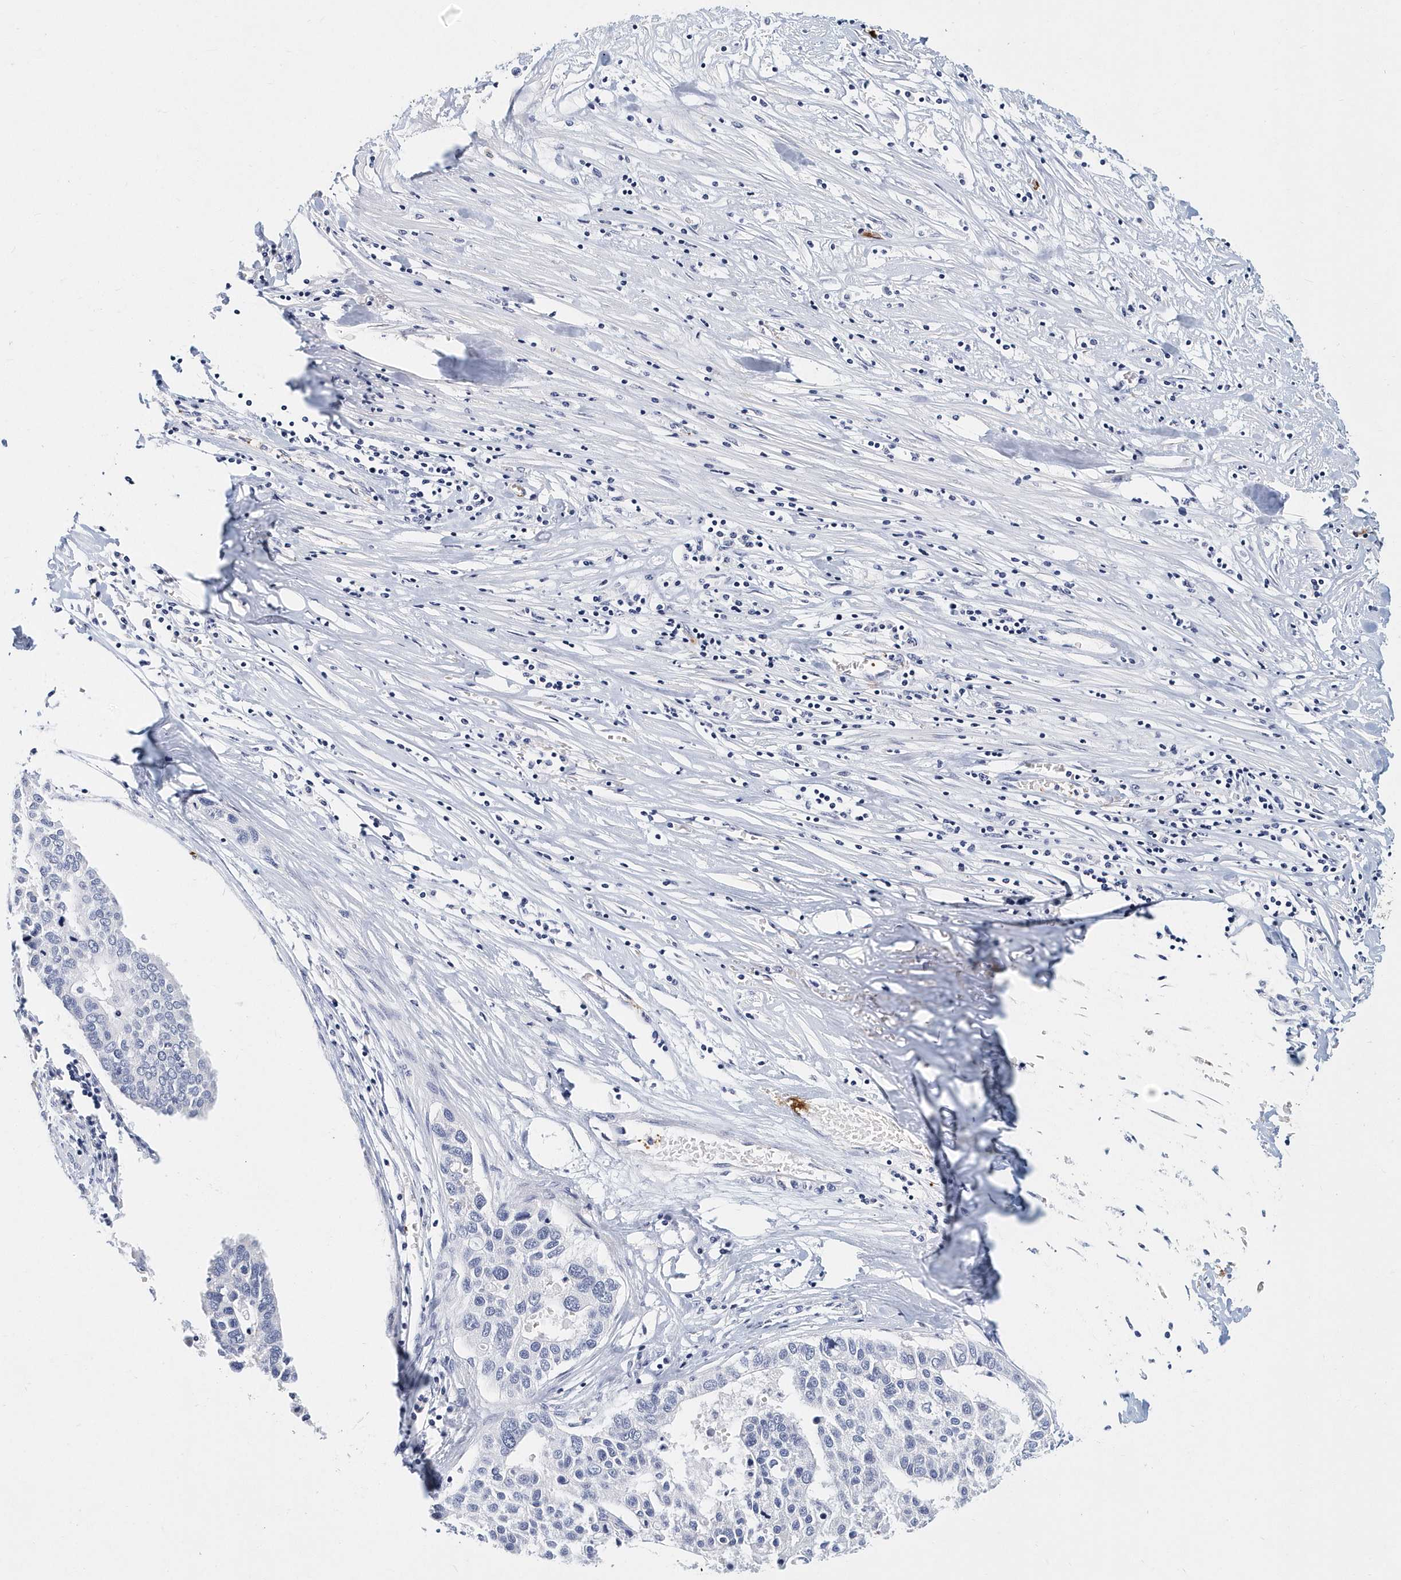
{"staining": {"intensity": "negative", "quantity": "none", "location": "none"}, "tissue": "pancreatic cancer", "cell_type": "Tumor cells", "image_type": "cancer", "snomed": [{"axis": "morphology", "description": "Adenocarcinoma, NOS"}, {"axis": "topography", "description": "Pancreas"}], "caption": "High magnification brightfield microscopy of pancreatic cancer (adenocarcinoma) stained with DAB (3,3'-diaminobenzidine) (brown) and counterstained with hematoxylin (blue): tumor cells show no significant positivity. Brightfield microscopy of IHC stained with DAB (brown) and hematoxylin (blue), captured at high magnification.", "gene": "ITGA2B", "patient": {"sex": "female", "age": 61}}